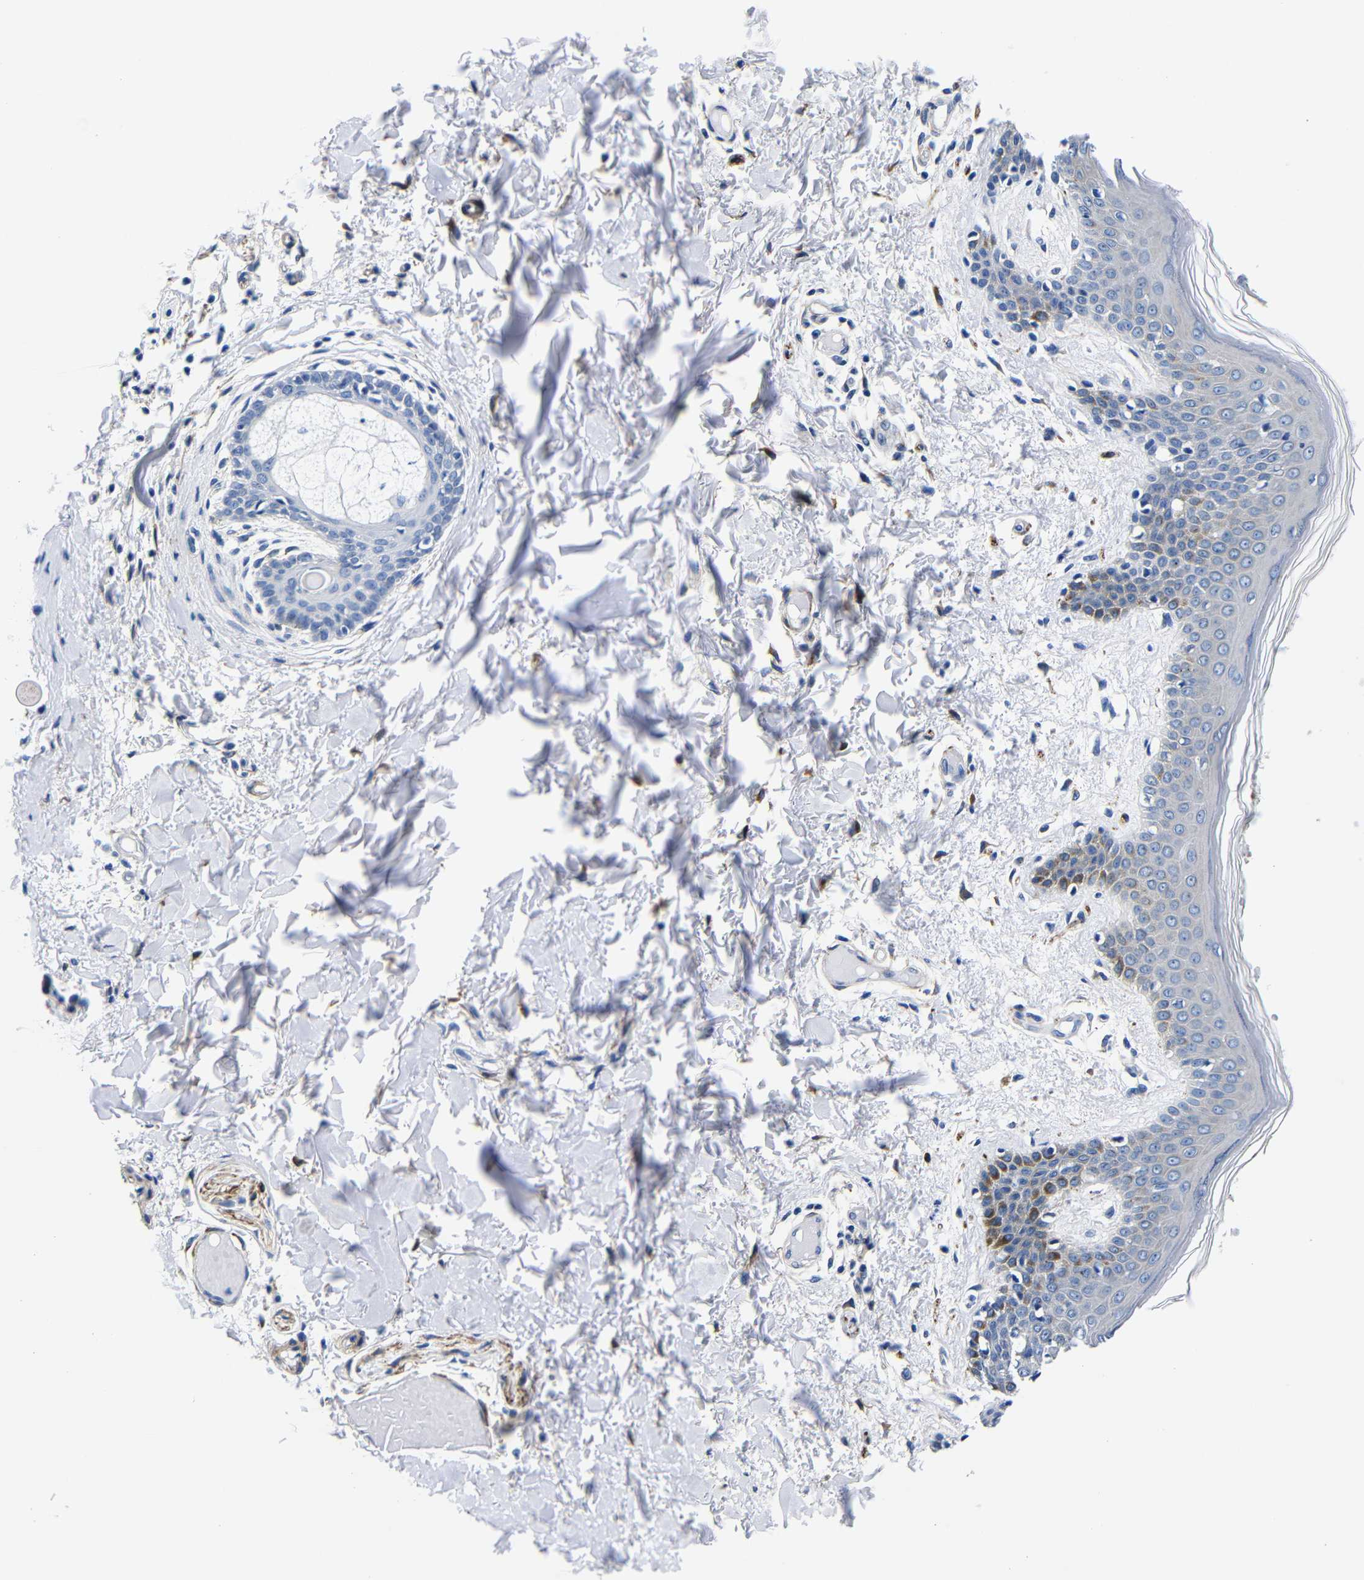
{"staining": {"intensity": "moderate", "quantity": "<25%", "location": "cytoplasmic/membranous"}, "tissue": "skin", "cell_type": "Fibroblasts", "image_type": "normal", "snomed": [{"axis": "morphology", "description": "Normal tissue, NOS"}, {"axis": "topography", "description": "Skin"}], "caption": "Human skin stained with a brown dye exhibits moderate cytoplasmic/membranous positive expression in about <25% of fibroblasts.", "gene": "LRIG1", "patient": {"sex": "male", "age": 53}}